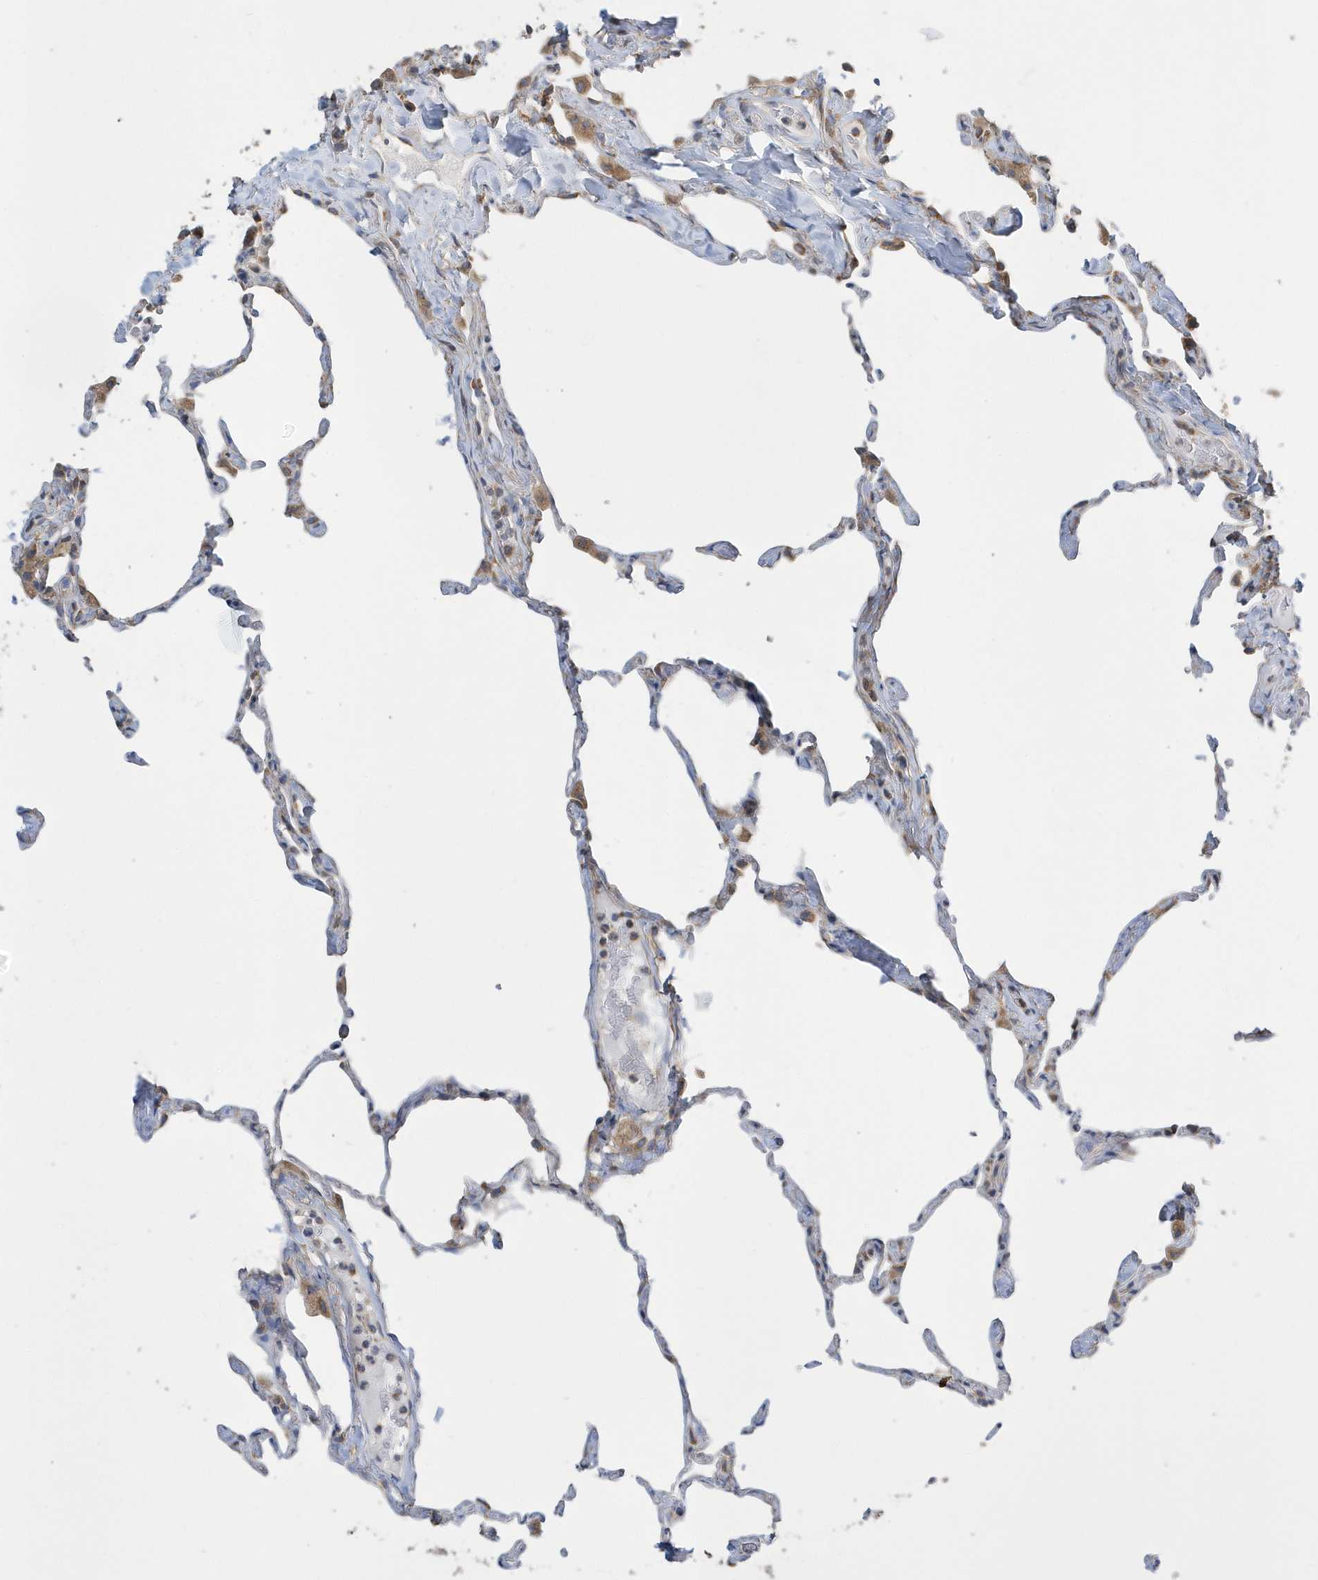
{"staining": {"intensity": "negative", "quantity": "none", "location": "none"}, "tissue": "lung", "cell_type": "Alveolar cells", "image_type": "normal", "snomed": [{"axis": "morphology", "description": "Normal tissue, NOS"}, {"axis": "topography", "description": "Lung"}], "caption": "This is an IHC micrograph of unremarkable human lung. There is no expression in alveolar cells.", "gene": "SPATA5", "patient": {"sex": "male", "age": 65}}